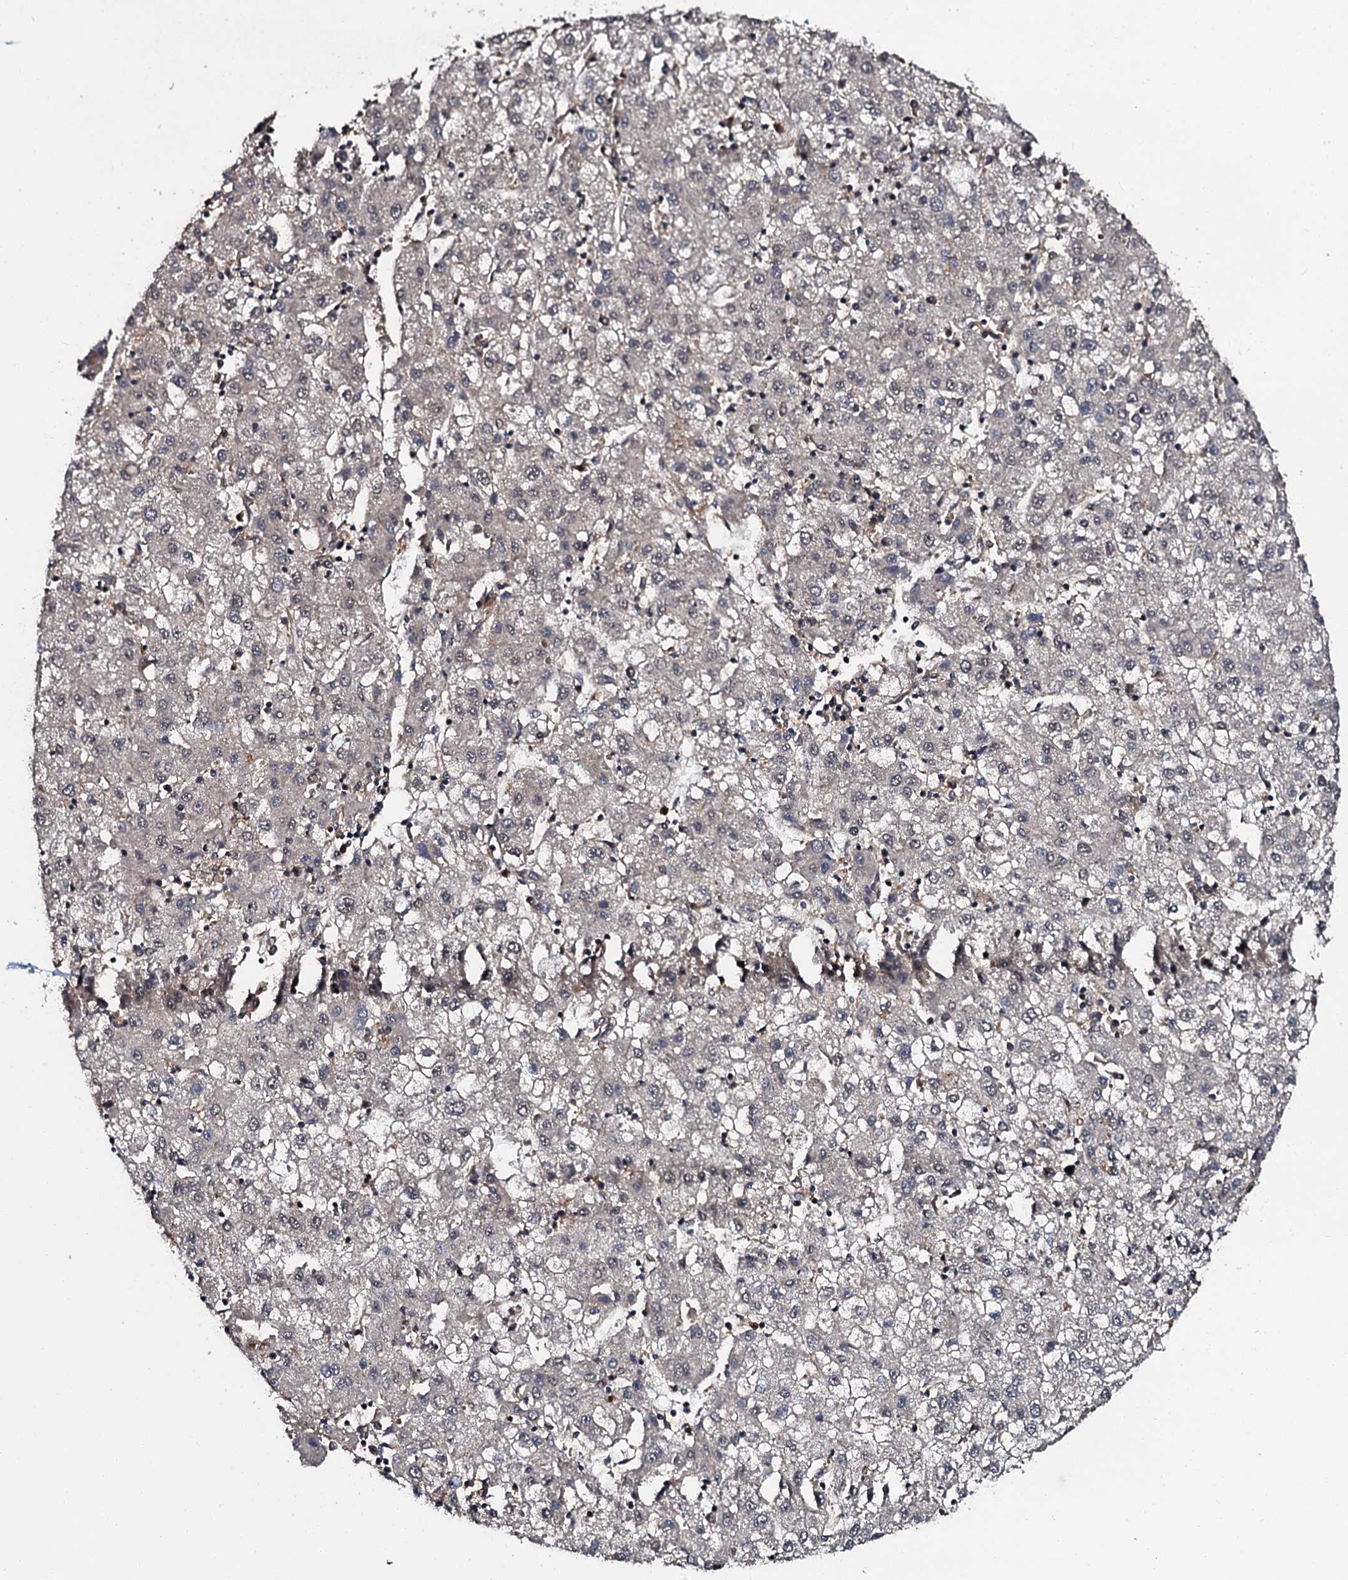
{"staining": {"intensity": "negative", "quantity": "none", "location": "none"}, "tissue": "liver cancer", "cell_type": "Tumor cells", "image_type": "cancer", "snomed": [{"axis": "morphology", "description": "Carcinoma, Hepatocellular, NOS"}, {"axis": "topography", "description": "Liver"}], "caption": "A photomicrograph of human liver cancer is negative for staining in tumor cells.", "gene": "N4BP1", "patient": {"sex": "male", "age": 72}}